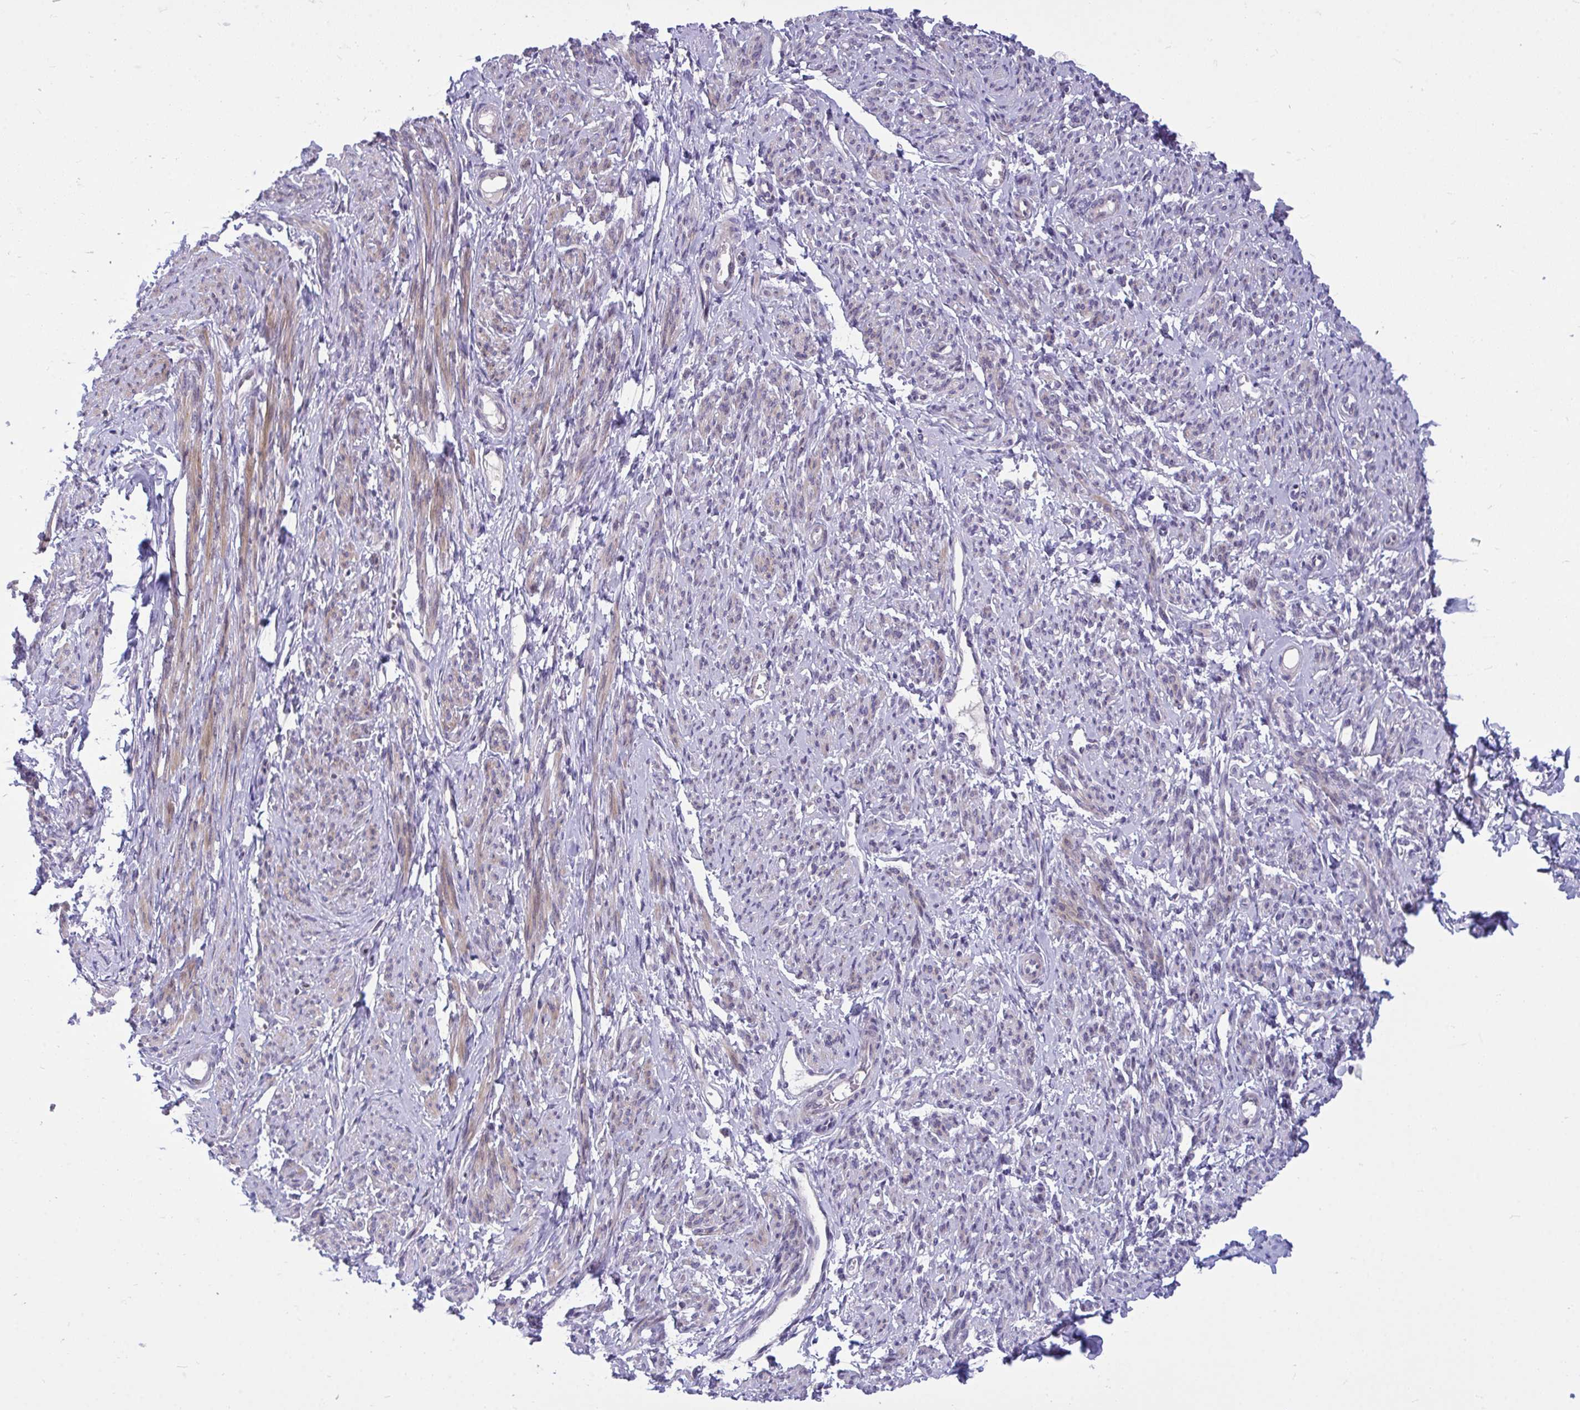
{"staining": {"intensity": "moderate", "quantity": "25%-75%", "location": "cytoplasmic/membranous"}, "tissue": "smooth muscle", "cell_type": "Smooth muscle cells", "image_type": "normal", "snomed": [{"axis": "morphology", "description": "Normal tissue, NOS"}, {"axis": "topography", "description": "Smooth muscle"}], "caption": "An image of human smooth muscle stained for a protein shows moderate cytoplasmic/membranous brown staining in smooth muscle cells. The protein is stained brown, and the nuclei are stained in blue (DAB (3,3'-diaminobenzidine) IHC with brightfield microscopy, high magnification).", "gene": "HMBOX1", "patient": {"sex": "female", "age": 65}}